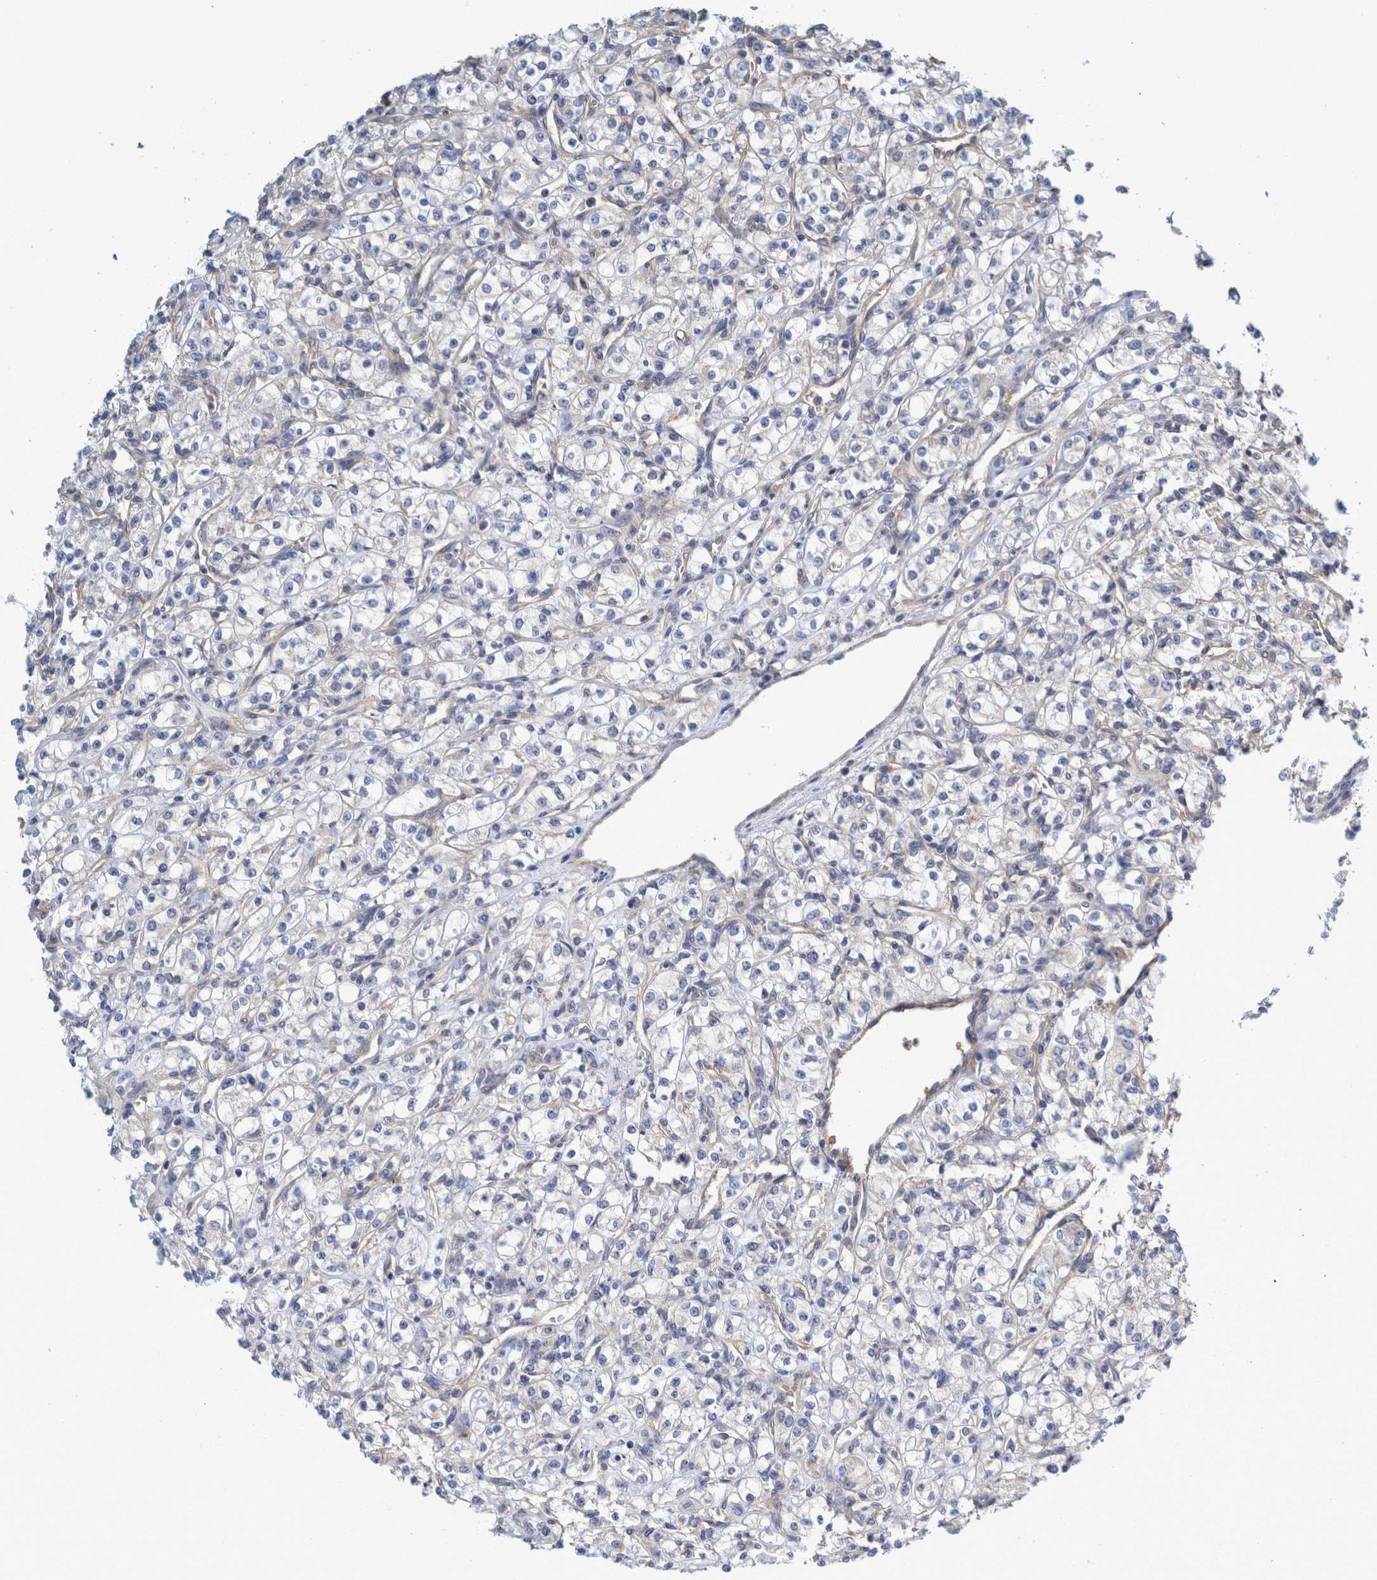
{"staining": {"intensity": "negative", "quantity": "none", "location": "none"}, "tissue": "renal cancer", "cell_type": "Tumor cells", "image_type": "cancer", "snomed": [{"axis": "morphology", "description": "Adenocarcinoma, NOS"}, {"axis": "topography", "description": "Kidney"}], "caption": "Renal adenocarcinoma was stained to show a protein in brown. There is no significant expression in tumor cells.", "gene": "ZNF324B", "patient": {"sex": "male", "age": 77}}